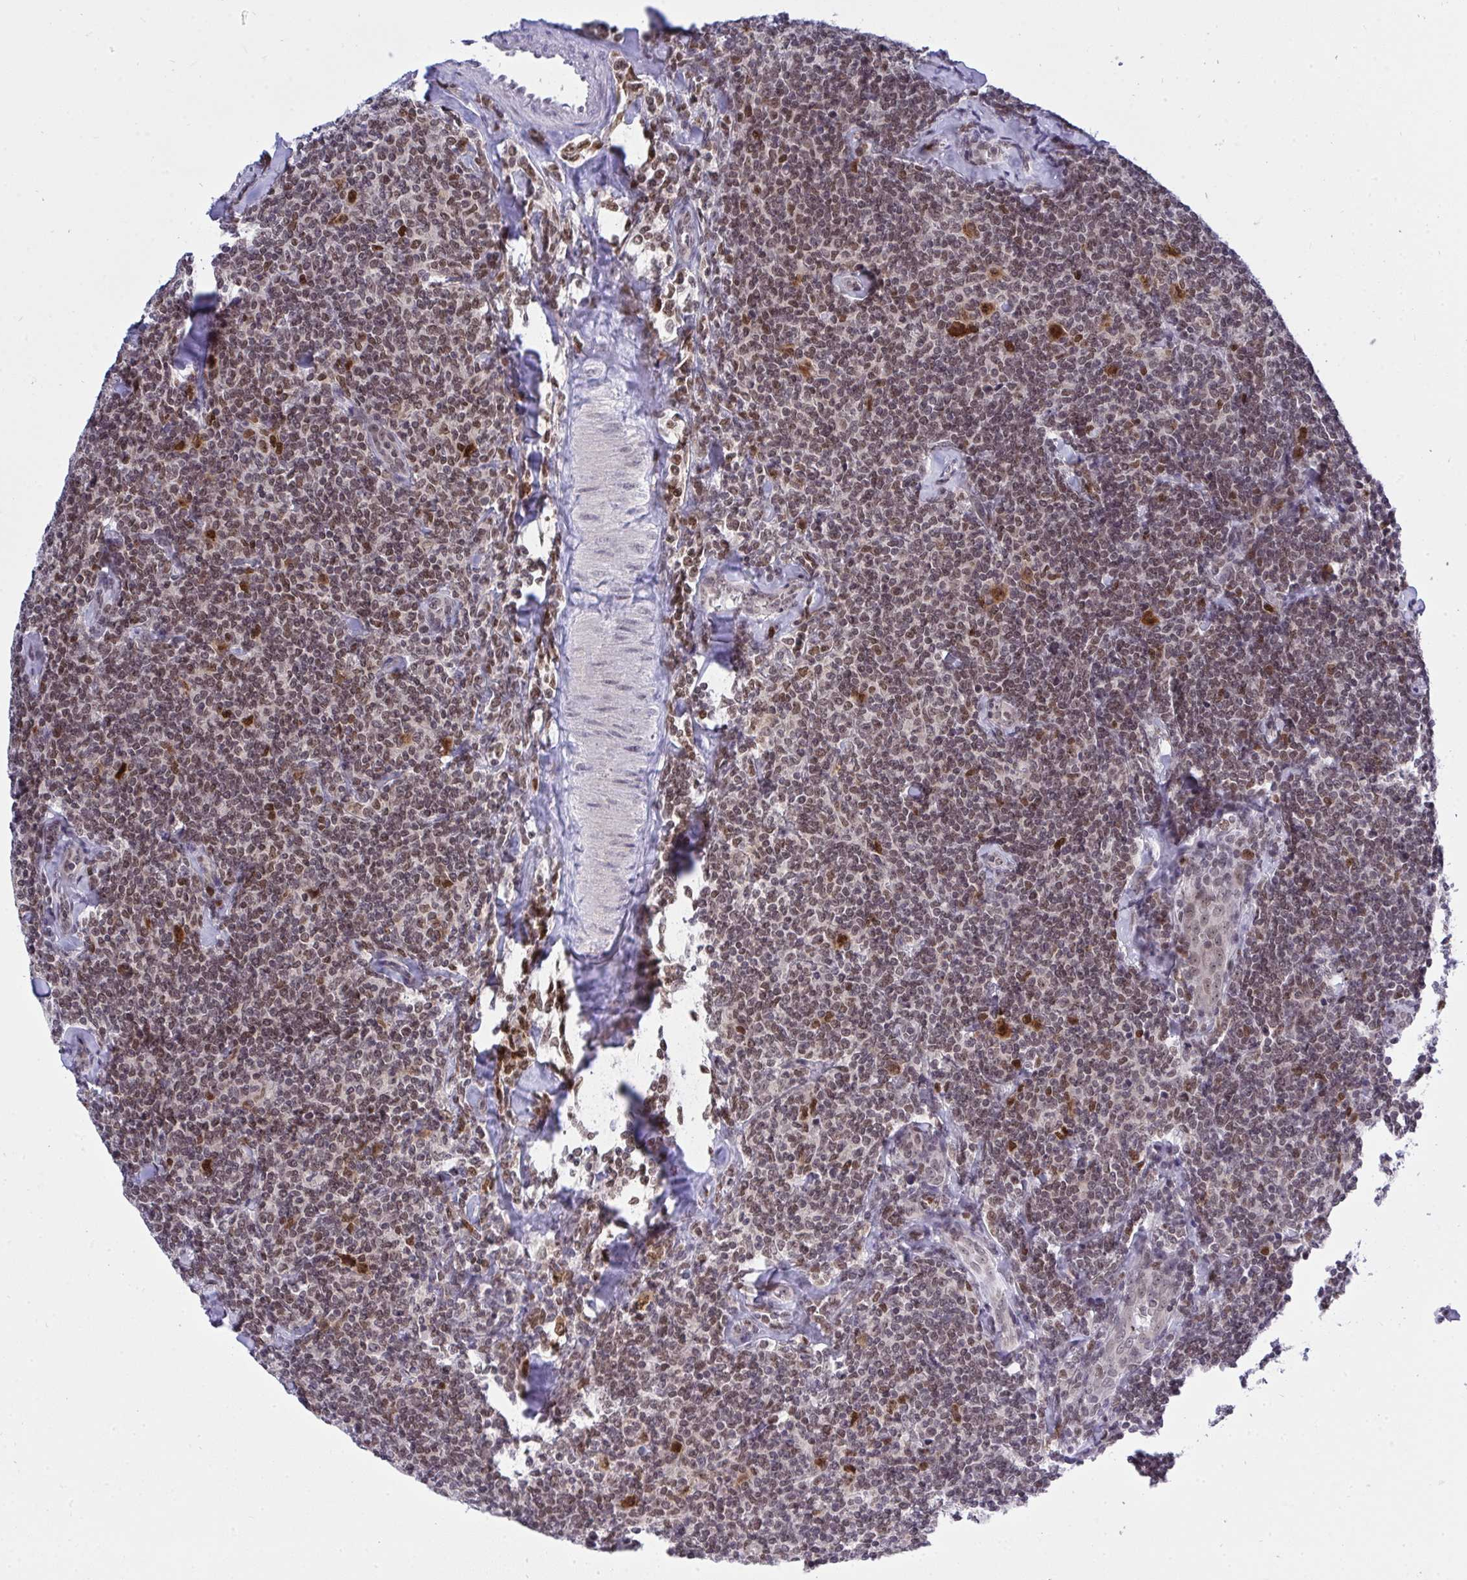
{"staining": {"intensity": "moderate", "quantity": "25%-75%", "location": "nuclear"}, "tissue": "lymphoma", "cell_type": "Tumor cells", "image_type": "cancer", "snomed": [{"axis": "morphology", "description": "Malignant lymphoma, non-Hodgkin's type, Low grade"}, {"axis": "topography", "description": "Lymph node"}], "caption": "Immunohistochemical staining of human lymphoma exhibits medium levels of moderate nuclear positivity in about 25%-75% of tumor cells.", "gene": "RFC4", "patient": {"sex": "female", "age": 56}}